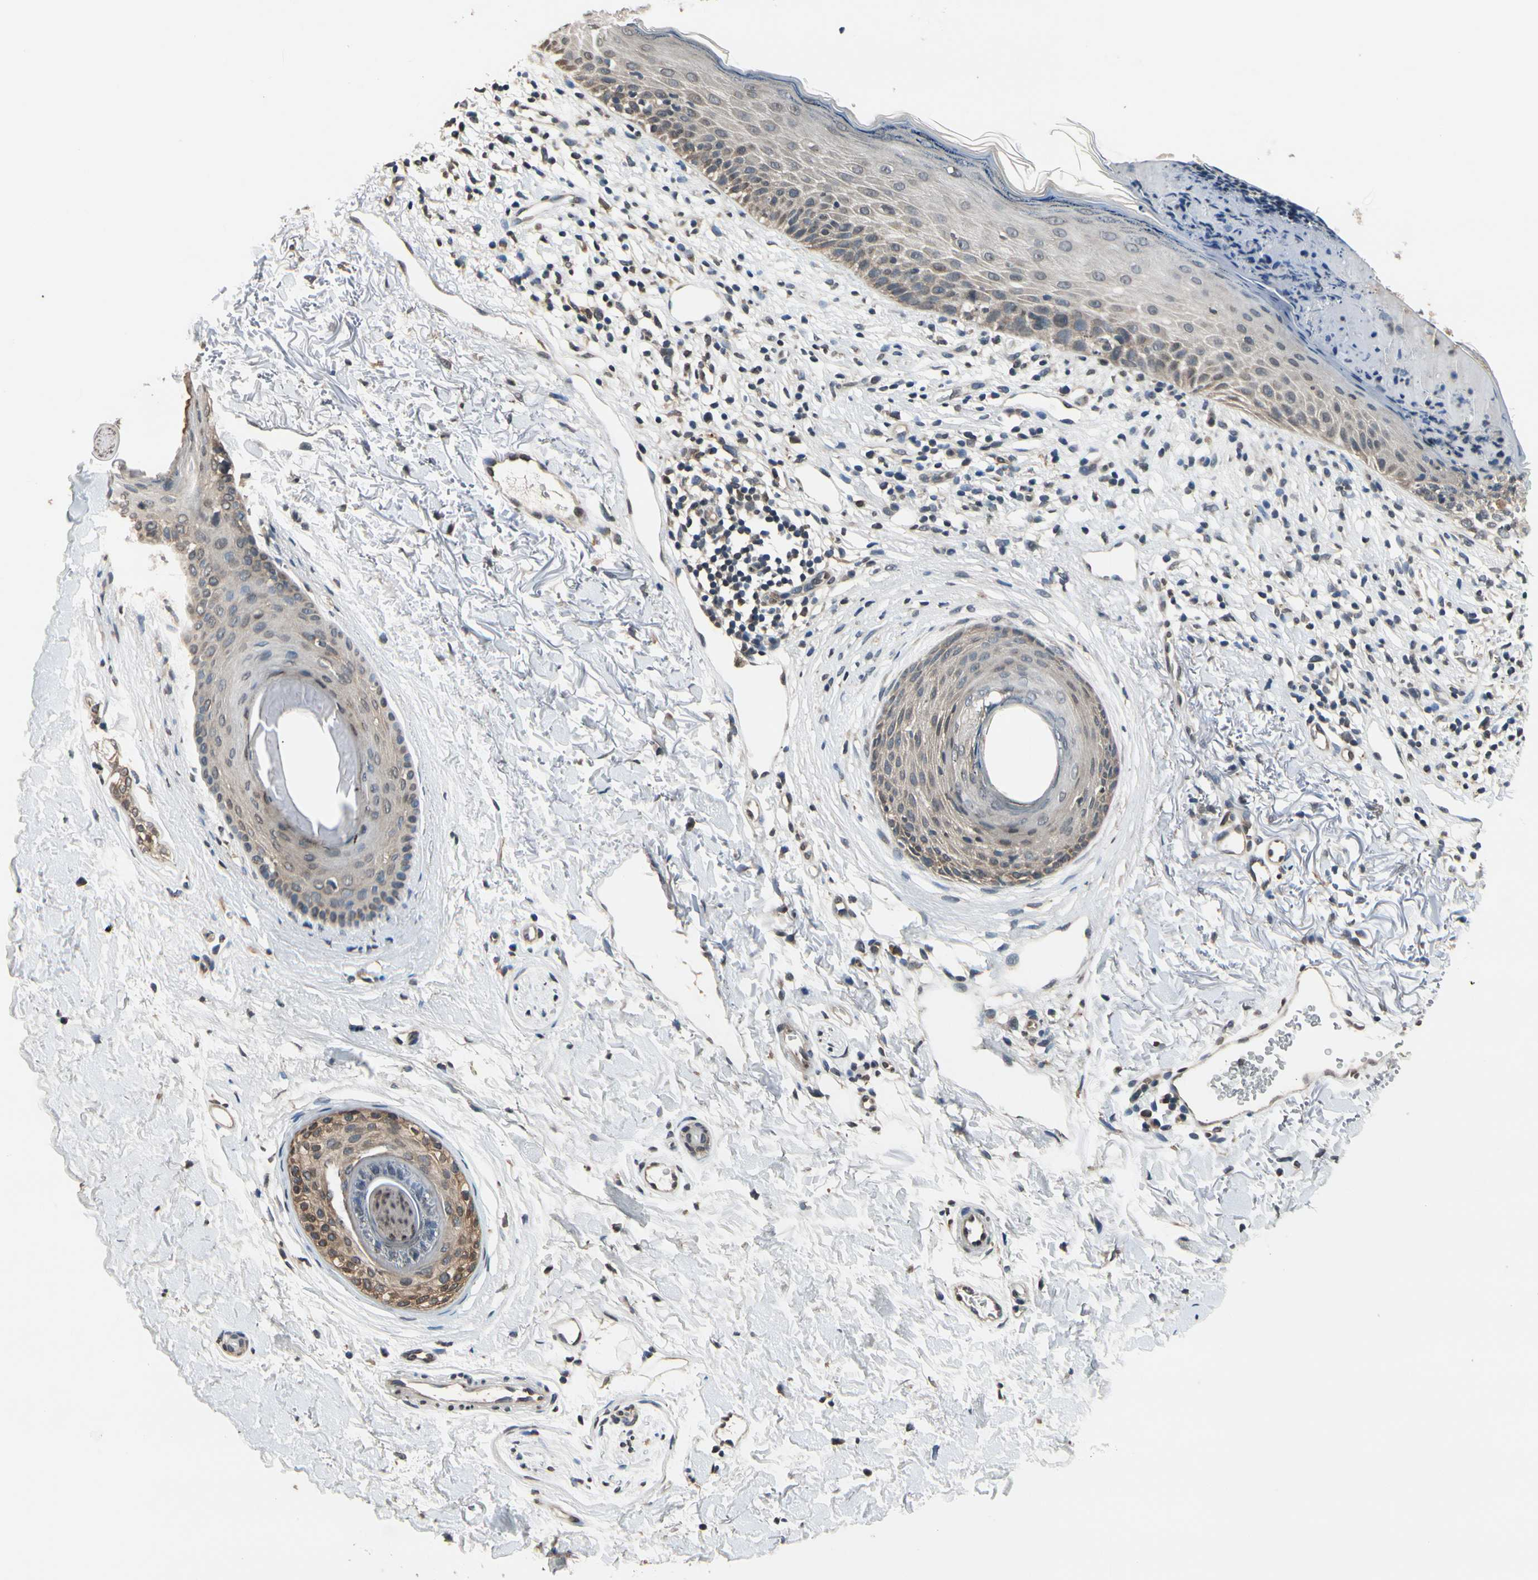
{"staining": {"intensity": "weak", "quantity": ">75%", "location": "cytoplasmic/membranous"}, "tissue": "skin cancer", "cell_type": "Tumor cells", "image_type": "cancer", "snomed": [{"axis": "morphology", "description": "Basal cell carcinoma"}, {"axis": "topography", "description": "Skin"}], "caption": "Immunohistochemistry of human skin basal cell carcinoma displays low levels of weak cytoplasmic/membranous expression in about >75% of tumor cells. The protein of interest is shown in brown color, while the nuclei are stained blue.", "gene": "GCLC", "patient": {"sex": "female", "age": 70}}